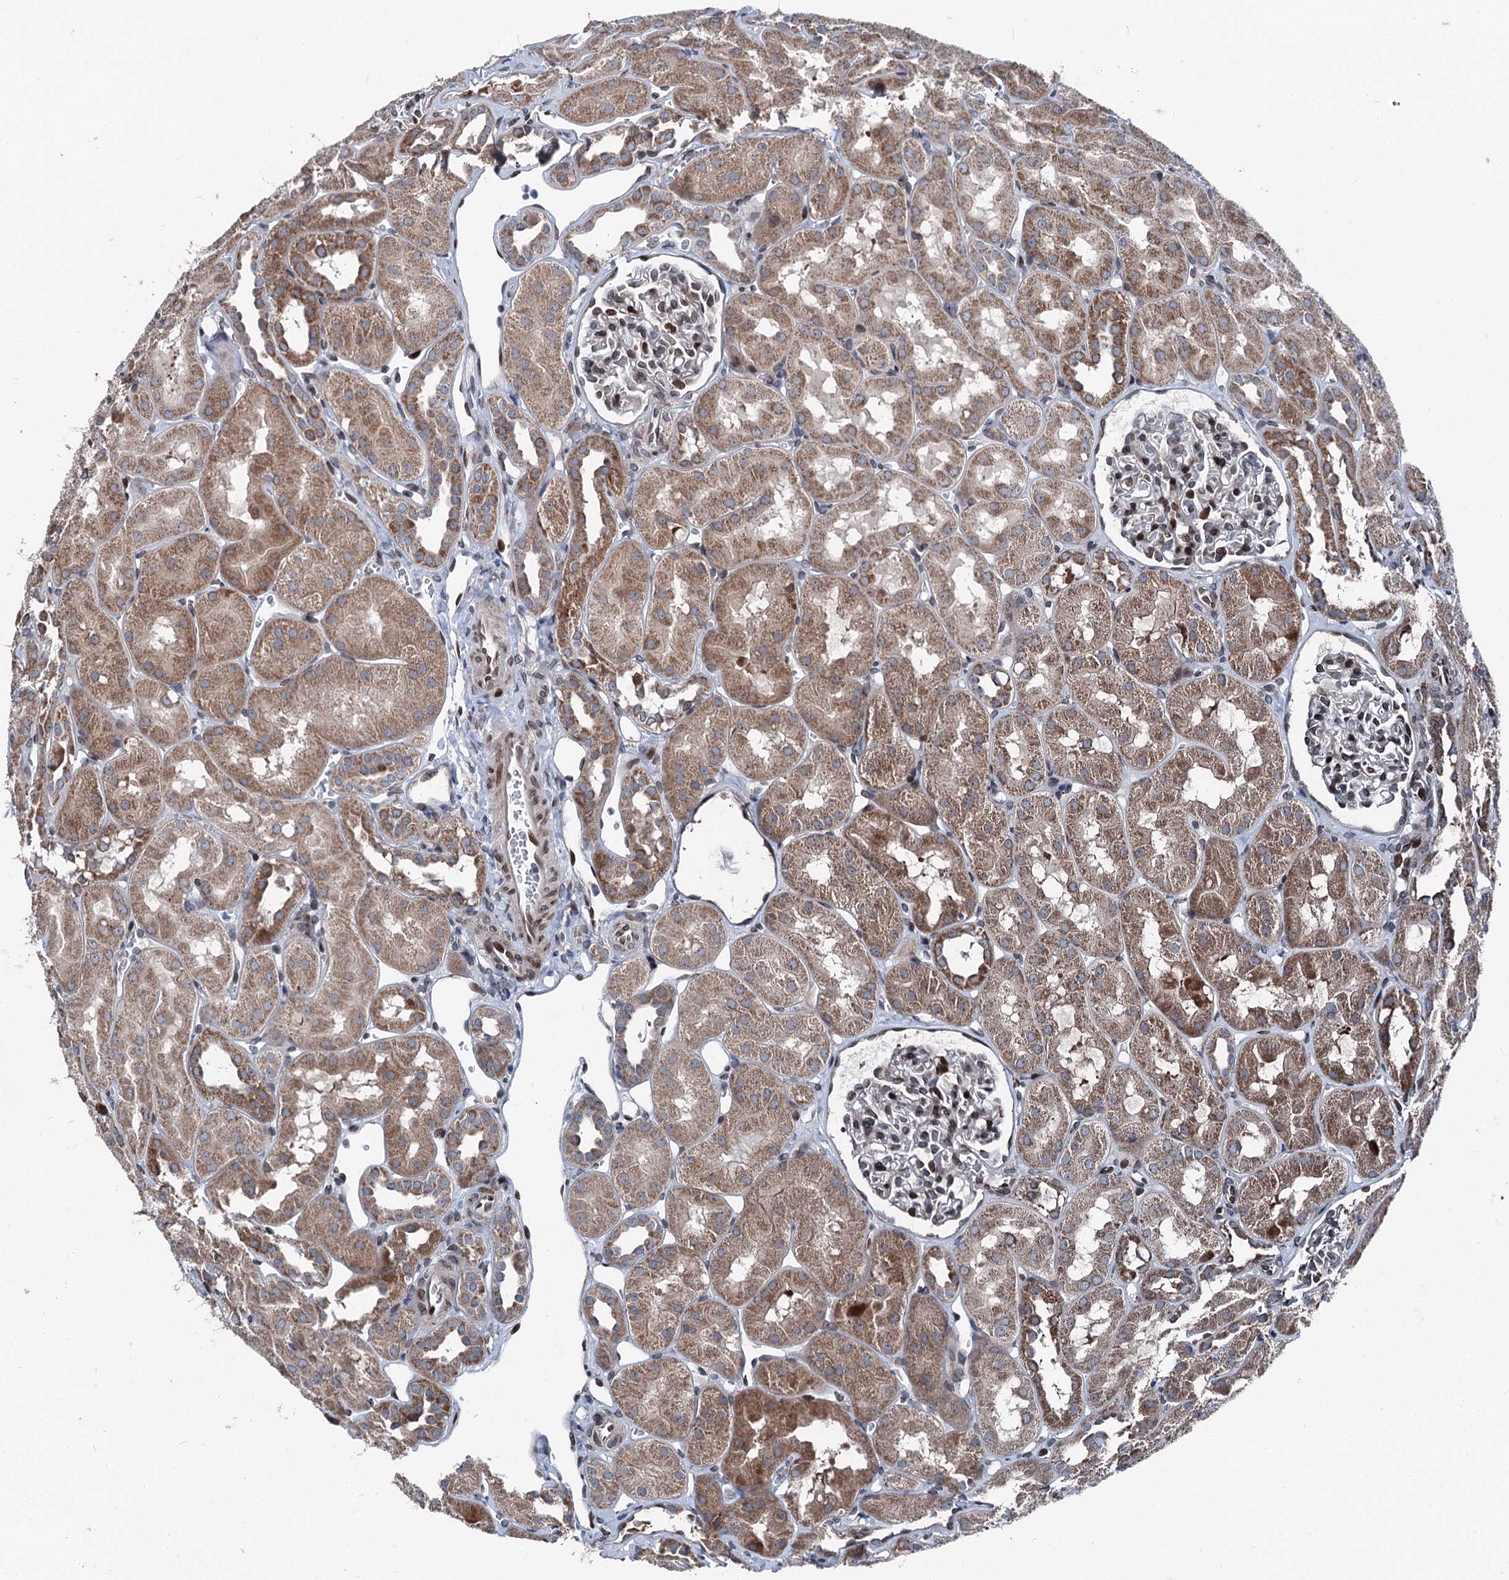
{"staining": {"intensity": "moderate", "quantity": "25%-75%", "location": "nuclear"}, "tissue": "kidney", "cell_type": "Cells in glomeruli", "image_type": "normal", "snomed": [{"axis": "morphology", "description": "Normal tissue, NOS"}, {"axis": "topography", "description": "Kidney"}, {"axis": "topography", "description": "Urinary bladder"}], "caption": "This histopathology image reveals unremarkable kidney stained with immunohistochemistry to label a protein in brown. The nuclear of cells in glomeruli show moderate positivity for the protein. Nuclei are counter-stained blue.", "gene": "MRPL14", "patient": {"sex": "male", "age": 16}}